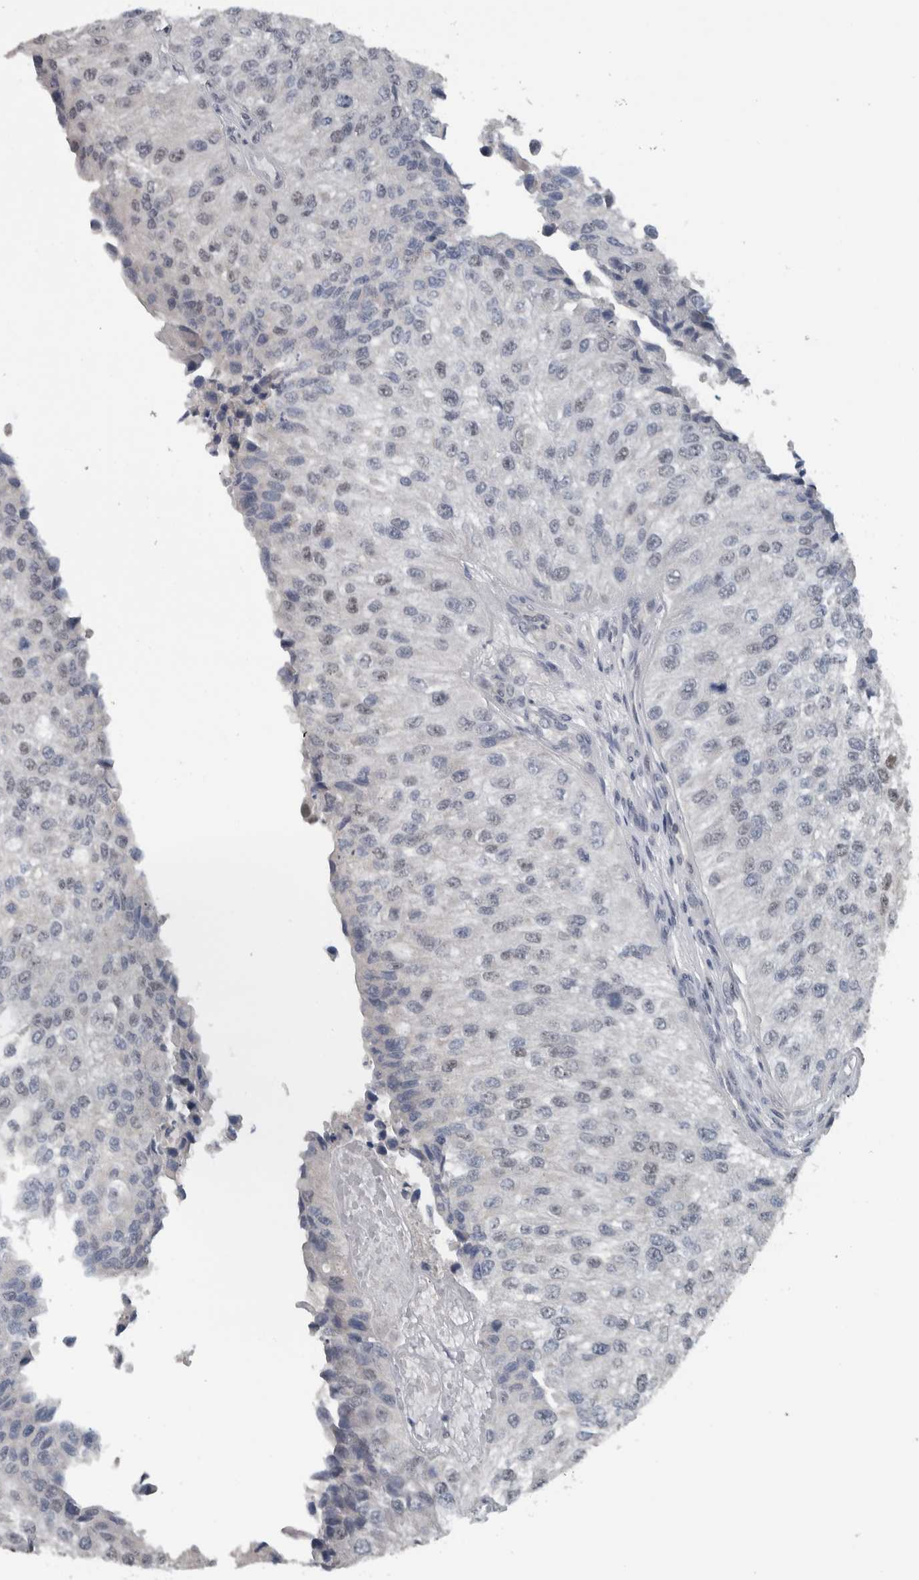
{"staining": {"intensity": "negative", "quantity": "none", "location": "none"}, "tissue": "urothelial cancer", "cell_type": "Tumor cells", "image_type": "cancer", "snomed": [{"axis": "morphology", "description": "Urothelial carcinoma, High grade"}, {"axis": "topography", "description": "Kidney"}, {"axis": "topography", "description": "Urinary bladder"}], "caption": "DAB (3,3'-diaminobenzidine) immunohistochemical staining of human high-grade urothelial carcinoma reveals no significant expression in tumor cells. (DAB IHC, high magnification).", "gene": "ZBTB21", "patient": {"sex": "male", "age": 77}}